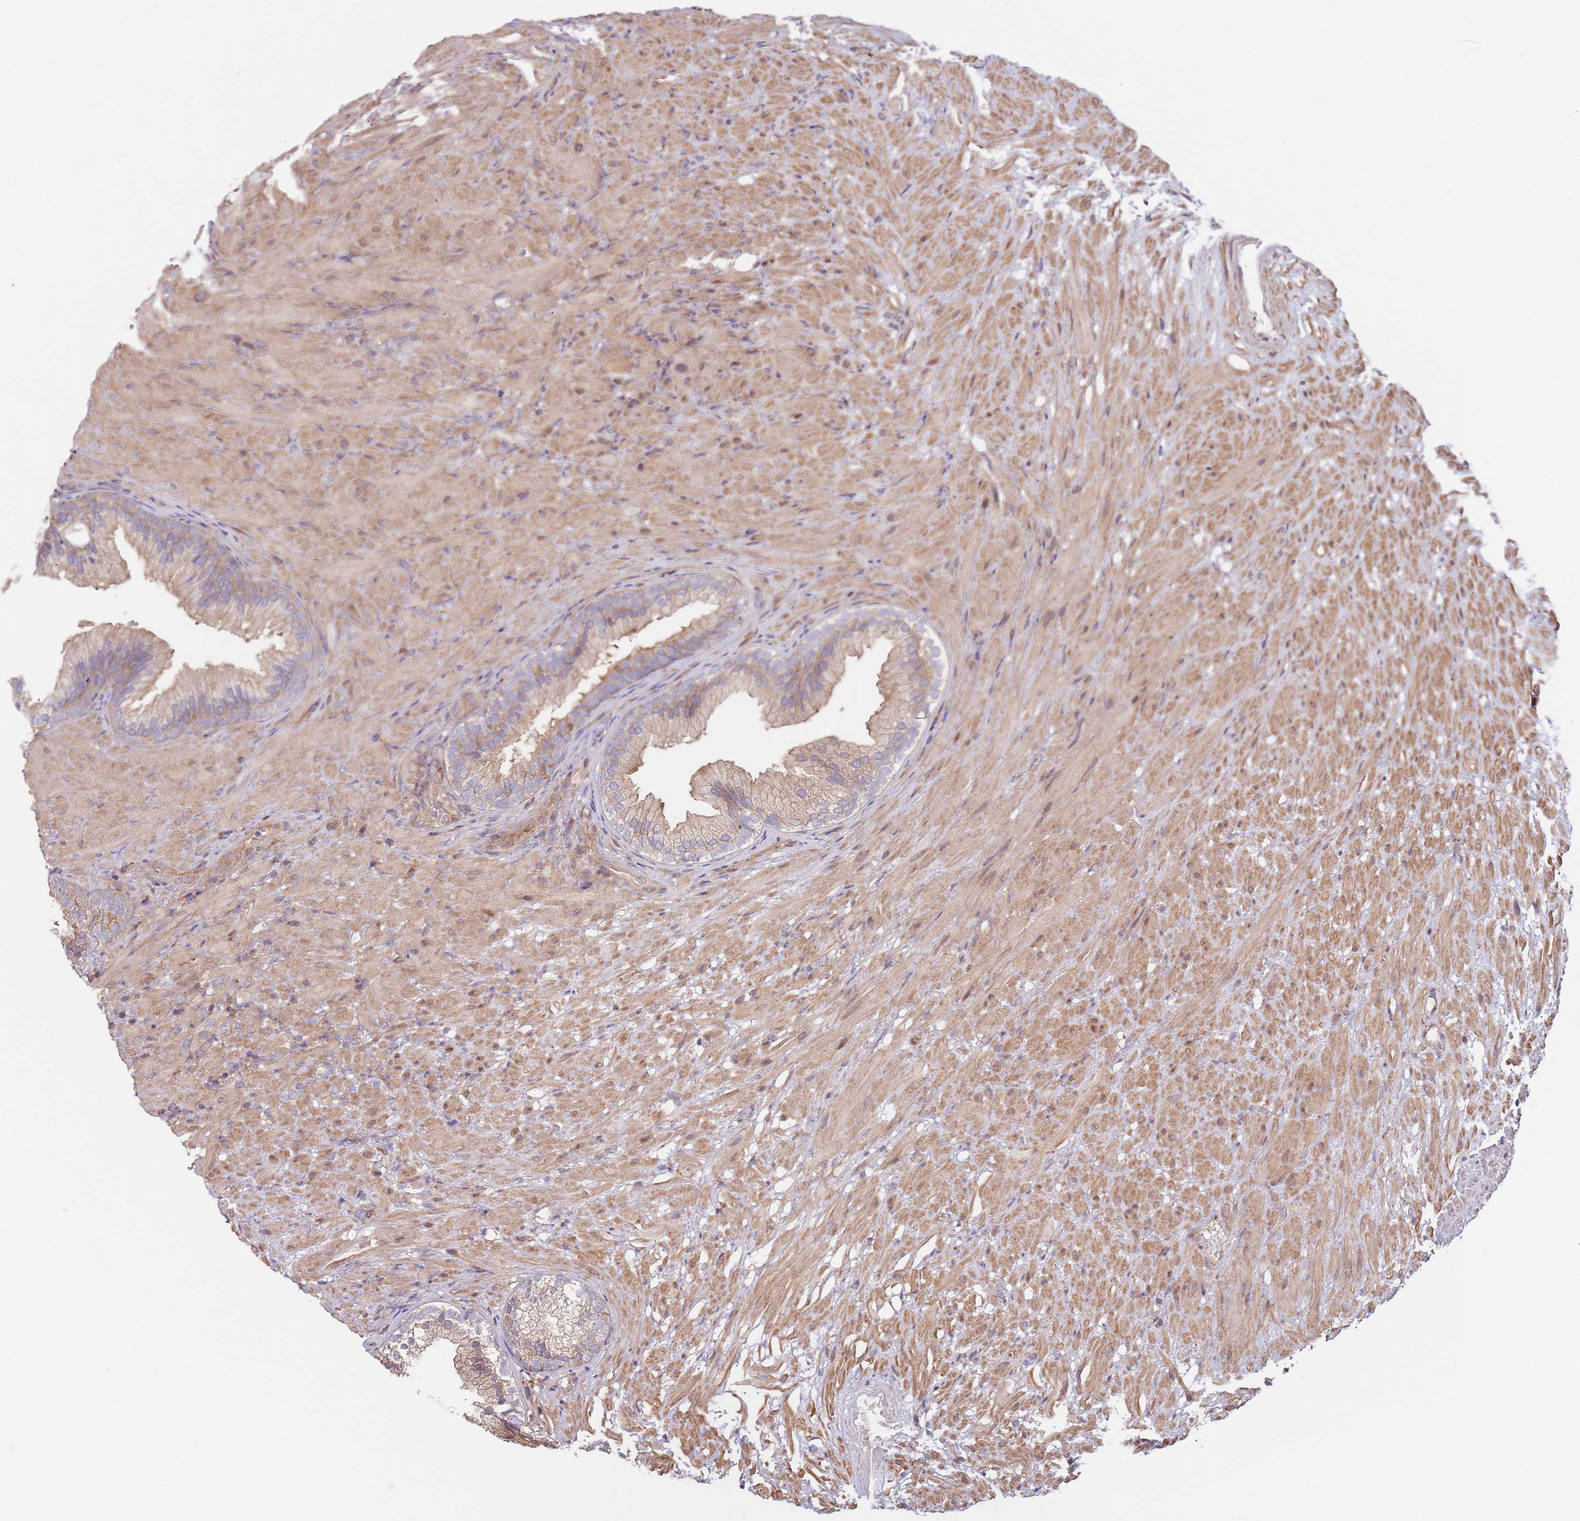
{"staining": {"intensity": "strong", "quantity": "25%-75%", "location": "cytoplasmic/membranous"}, "tissue": "prostate", "cell_type": "Glandular cells", "image_type": "normal", "snomed": [{"axis": "morphology", "description": "Normal tissue, NOS"}, {"axis": "topography", "description": "Prostate"}], "caption": "Immunohistochemical staining of unremarkable human prostate displays high levels of strong cytoplasmic/membranous positivity in about 25%-75% of glandular cells. The protein of interest is shown in brown color, while the nuclei are stained blue.", "gene": "RNF19B", "patient": {"sex": "male", "age": 76}}